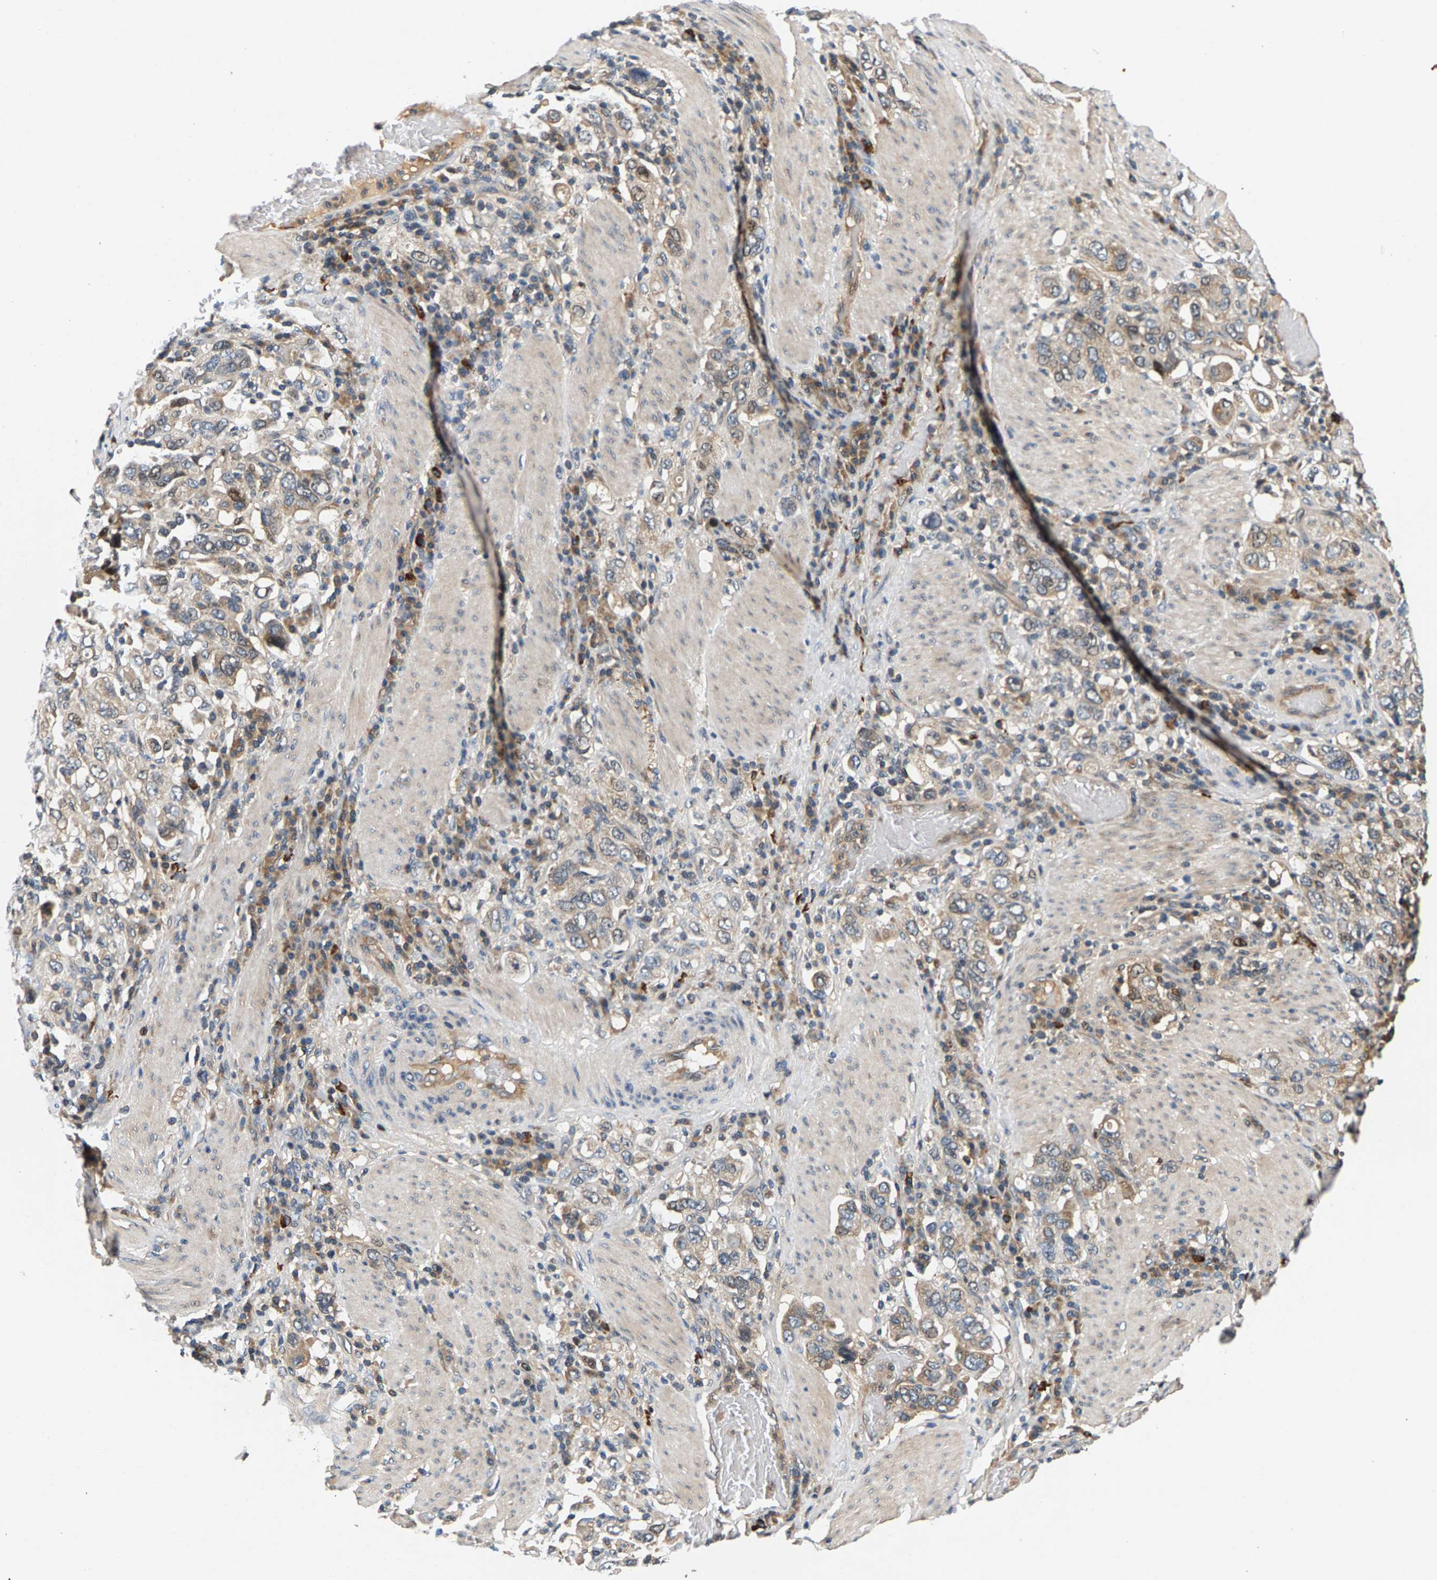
{"staining": {"intensity": "weak", "quantity": "<25%", "location": "cytoplasmic/membranous"}, "tissue": "stomach cancer", "cell_type": "Tumor cells", "image_type": "cancer", "snomed": [{"axis": "morphology", "description": "Adenocarcinoma, NOS"}, {"axis": "topography", "description": "Stomach, upper"}], "caption": "IHC histopathology image of neoplastic tissue: stomach cancer stained with DAB (3,3'-diaminobenzidine) displays no significant protein positivity in tumor cells.", "gene": "FAM78A", "patient": {"sex": "male", "age": 62}}